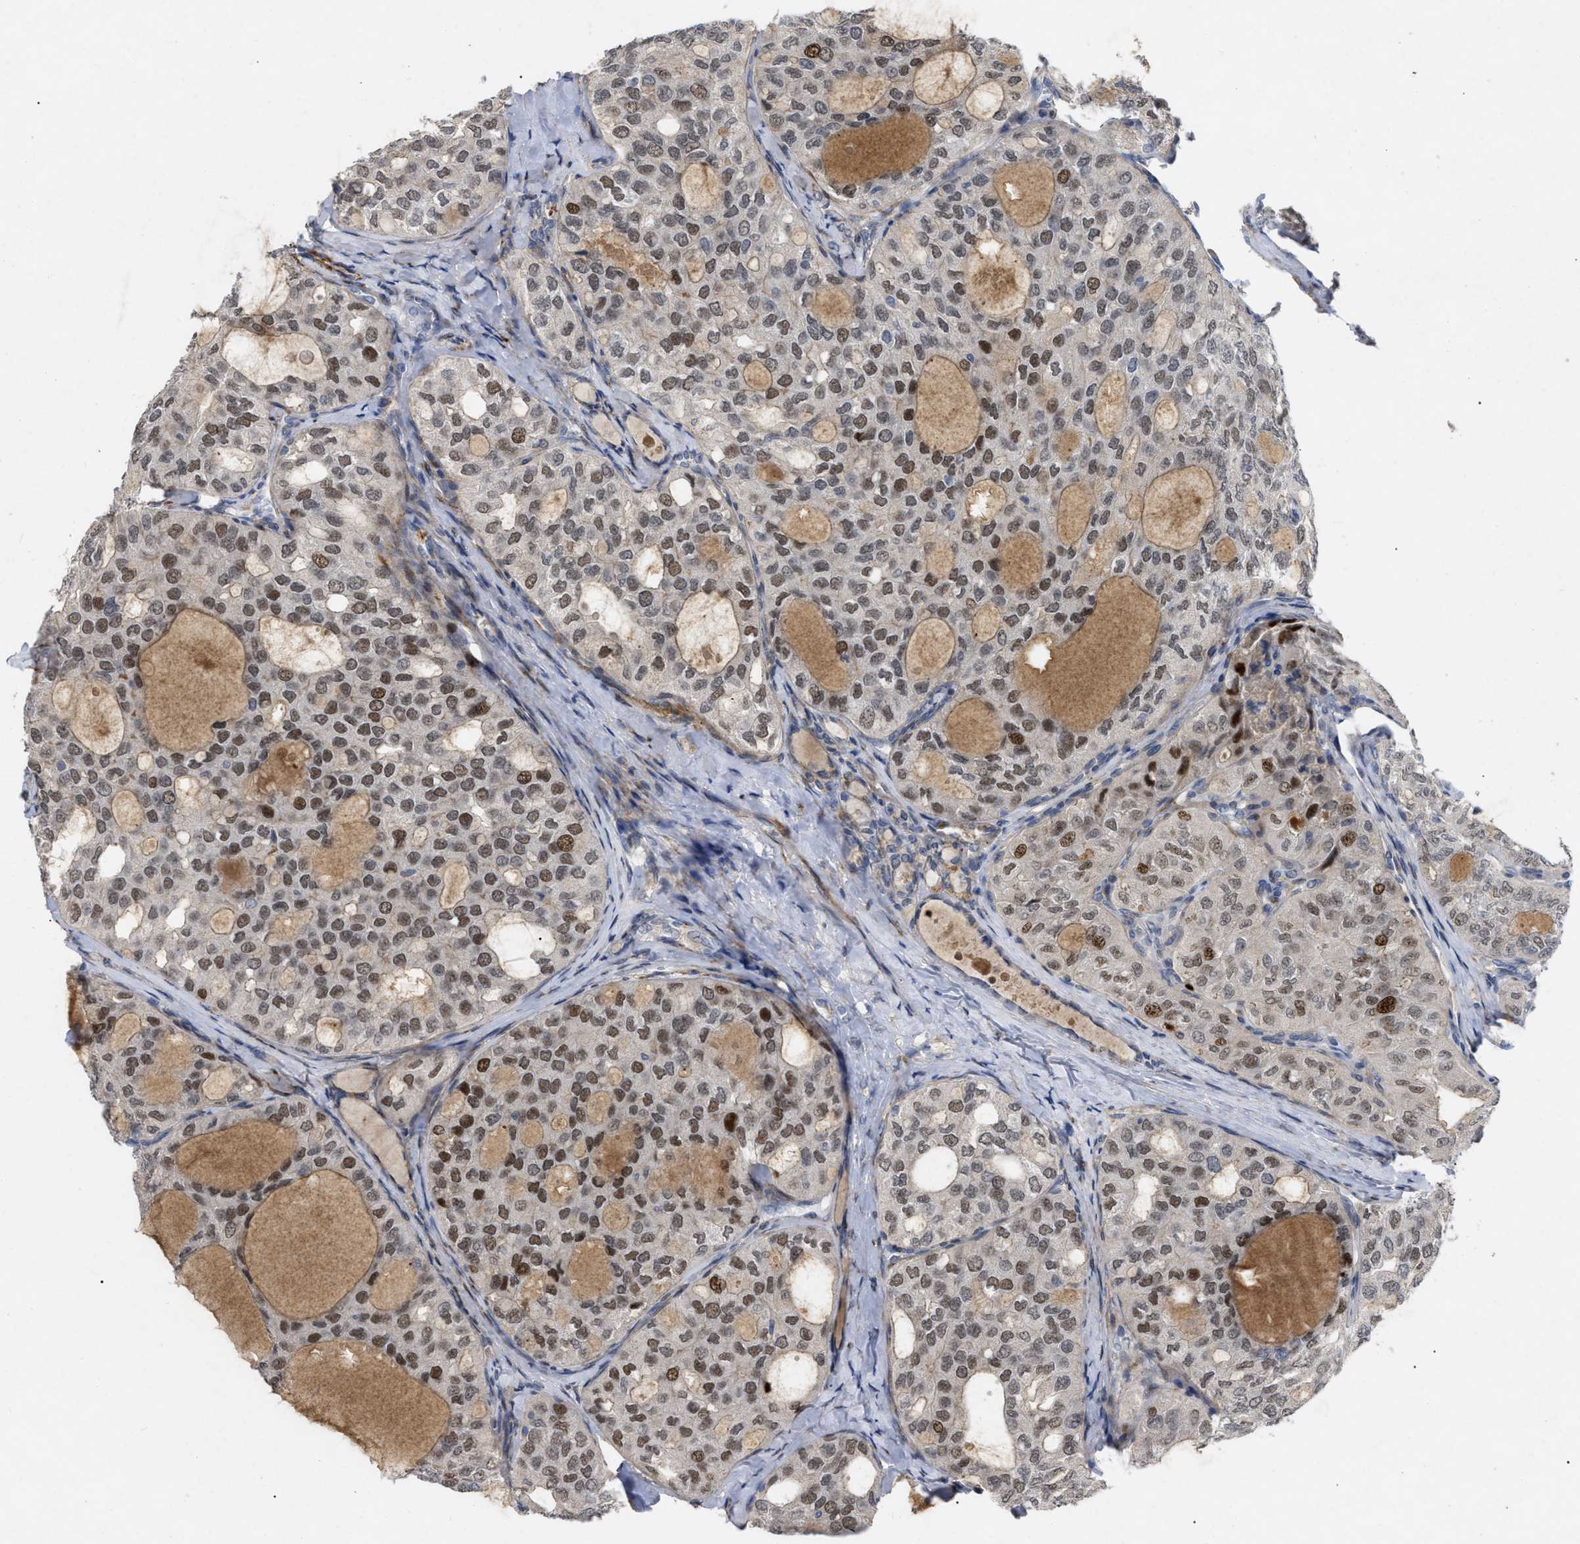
{"staining": {"intensity": "moderate", "quantity": ">75%", "location": "nuclear"}, "tissue": "thyroid cancer", "cell_type": "Tumor cells", "image_type": "cancer", "snomed": [{"axis": "morphology", "description": "Follicular adenoma carcinoma, NOS"}, {"axis": "topography", "description": "Thyroid gland"}], "caption": "Immunohistochemistry (DAB (3,3'-diaminobenzidine)) staining of human thyroid cancer (follicular adenoma carcinoma) displays moderate nuclear protein positivity in about >75% of tumor cells. The staining is performed using DAB (3,3'-diaminobenzidine) brown chromogen to label protein expression. The nuclei are counter-stained blue using hematoxylin.", "gene": "ST6GALNAC6", "patient": {"sex": "male", "age": 75}}